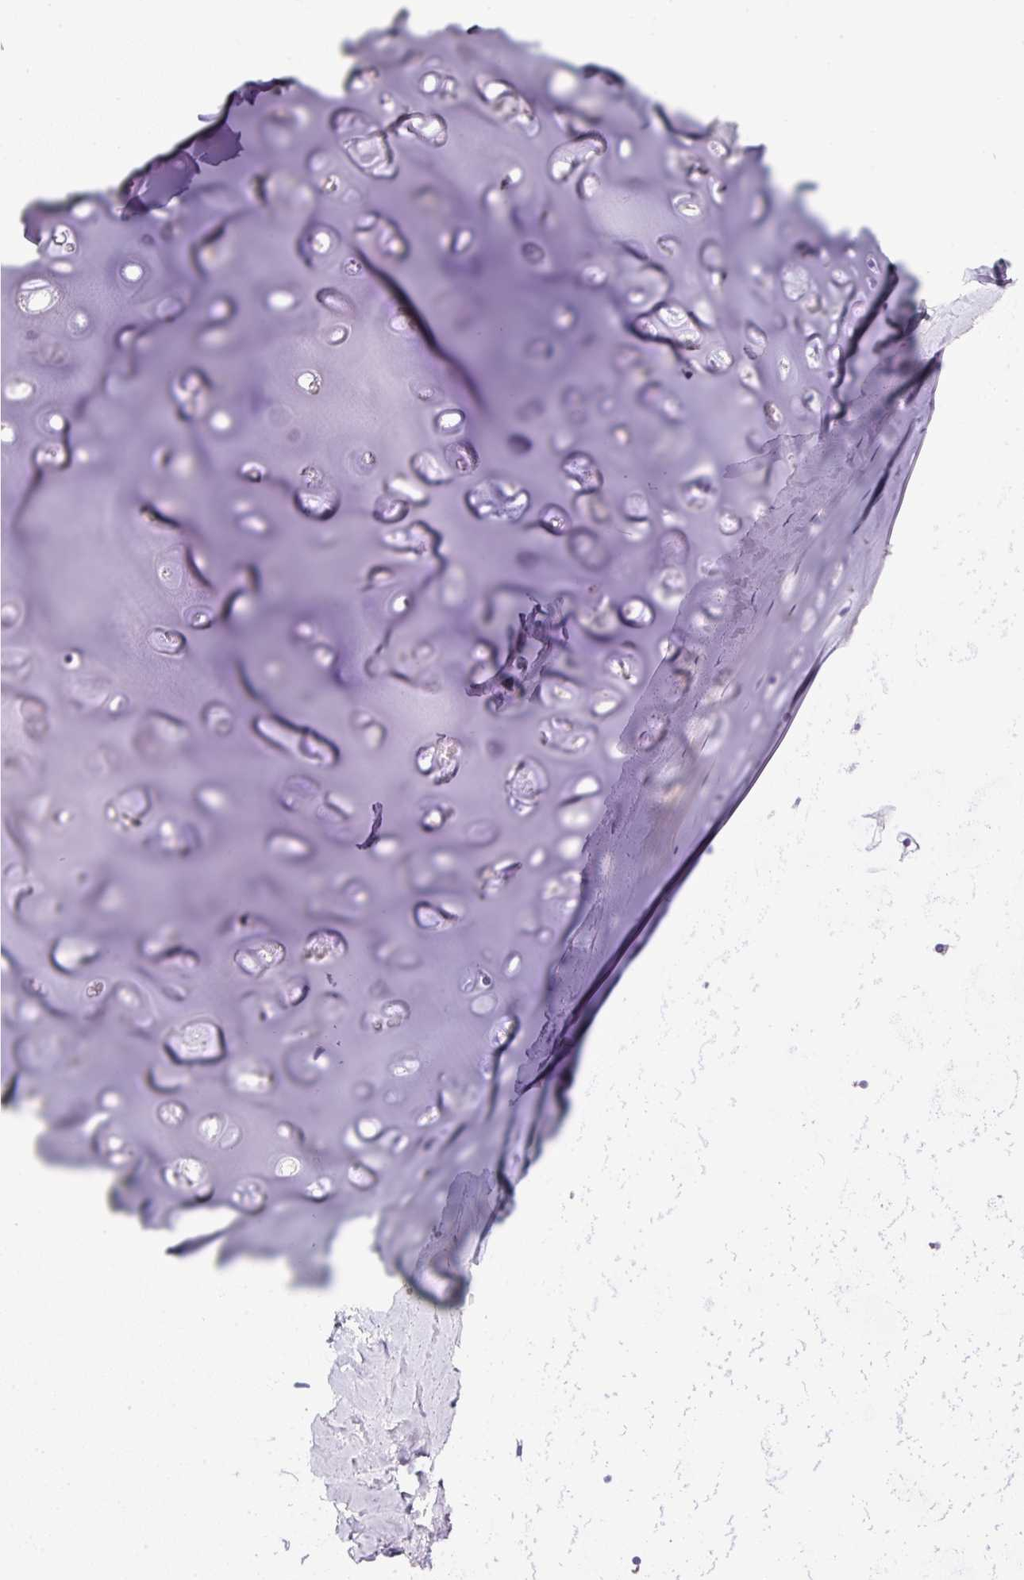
{"staining": {"intensity": "negative", "quantity": "none", "location": "none"}, "tissue": "adipose tissue", "cell_type": "Adipocytes", "image_type": "normal", "snomed": [{"axis": "morphology", "description": "Normal tissue, NOS"}, {"axis": "topography", "description": "Cartilage tissue"}, {"axis": "topography", "description": "Bronchus"}, {"axis": "topography", "description": "Peripheral nerve tissue"}], "caption": "DAB (3,3'-diaminobenzidine) immunohistochemical staining of unremarkable adipose tissue demonstrates no significant expression in adipocytes.", "gene": "BSND", "patient": {"sex": "female", "age": 59}}